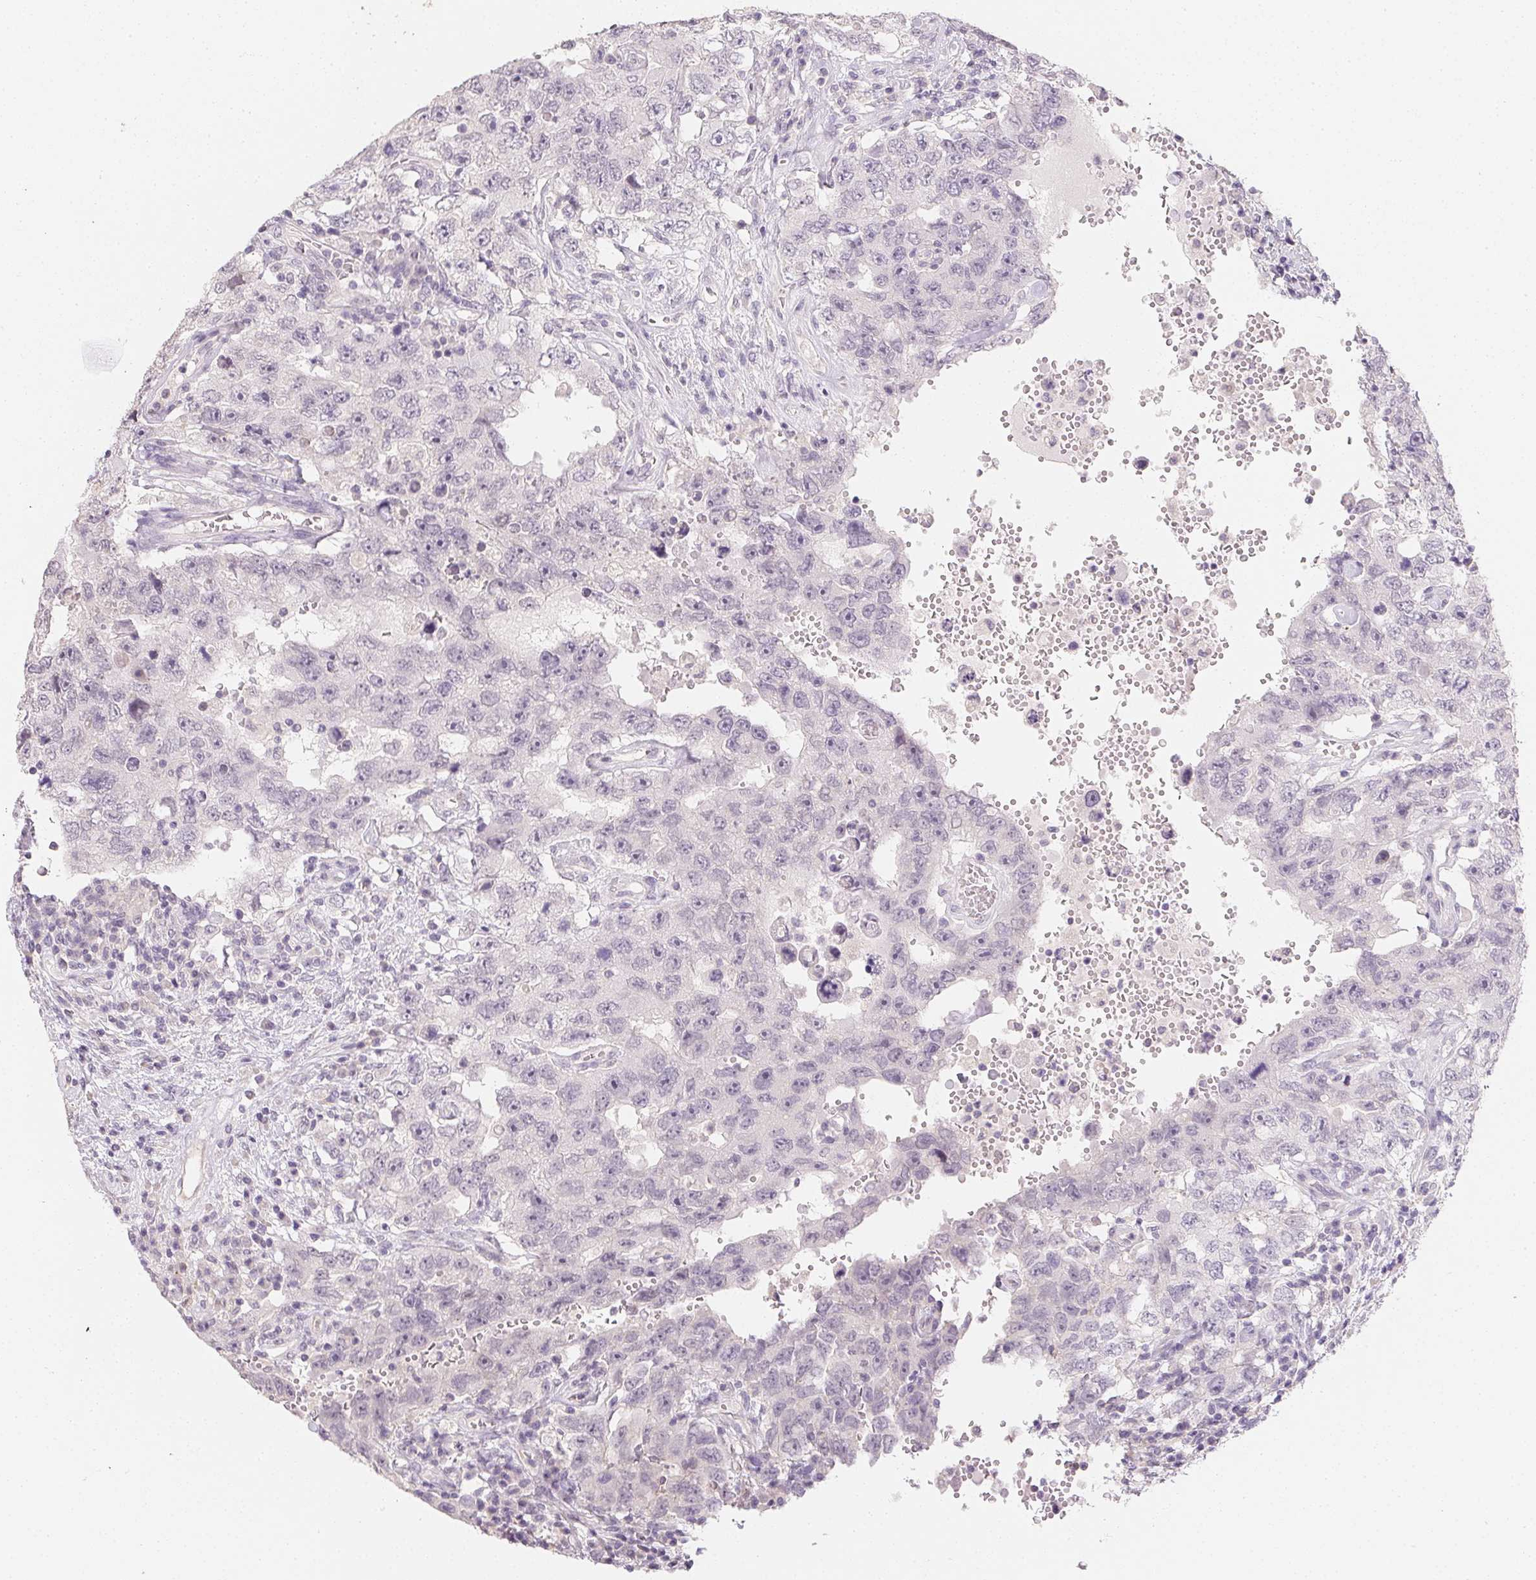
{"staining": {"intensity": "negative", "quantity": "none", "location": "none"}, "tissue": "testis cancer", "cell_type": "Tumor cells", "image_type": "cancer", "snomed": [{"axis": "morphology", "description": "Carcinoma, Embryonal, NOS"}, {"axis": "topography", "description": "Testis"}], "caption": "DAB immunohistochemical staining of human testis cancer shows no significant expression in tumor cells.", "gene": "ZBBX", "patient": {"sex": "male", "age": 26}}